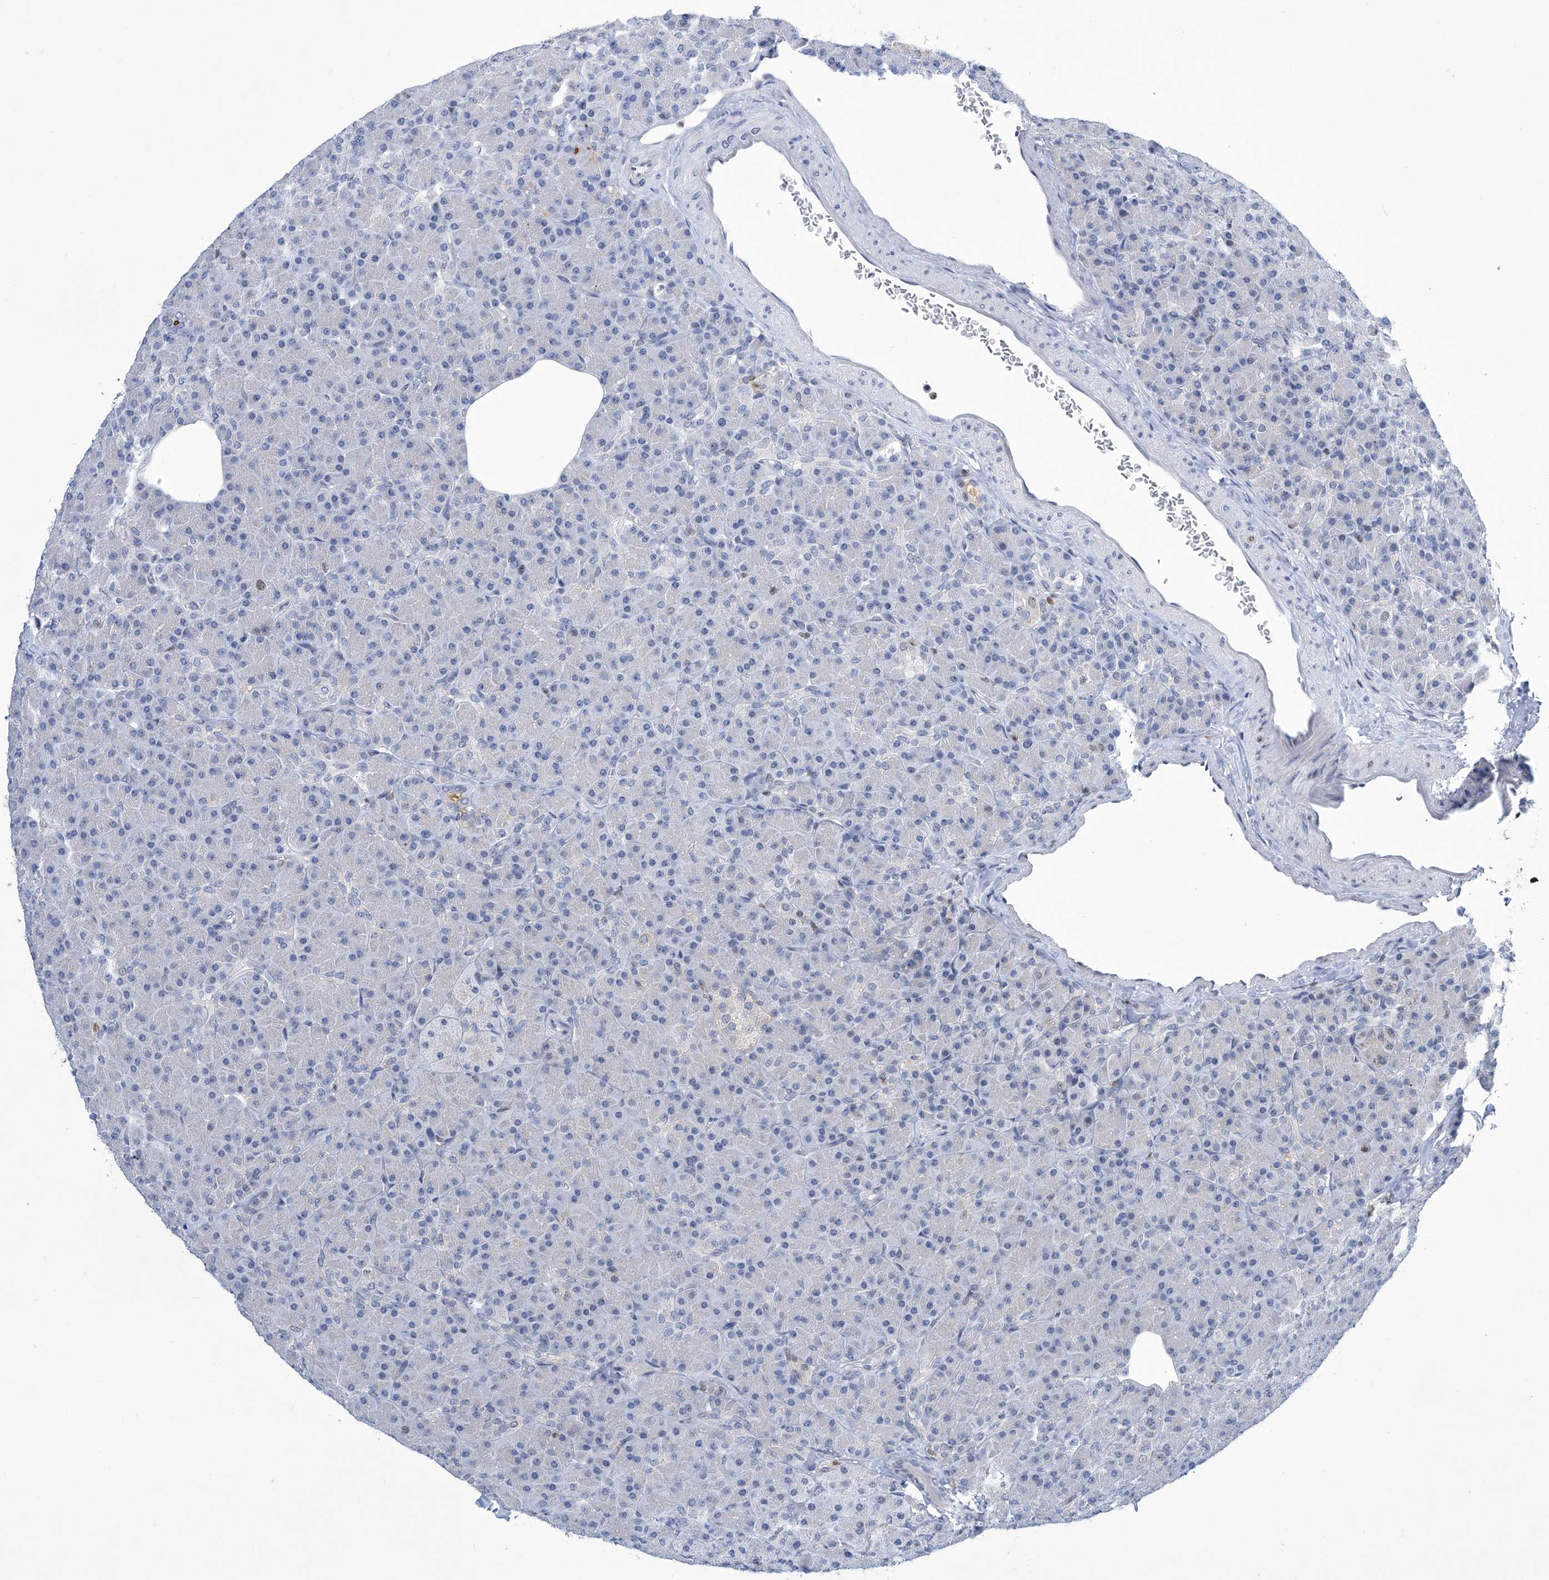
{"staining": {"intensity": "weak", "quantity": "<25%", "location": "nuclear"}, "tissue": "pancreas", "cell_type": "Exocrine glandular cells", "image_type": "normal", "snomed": [{"axis": "morphology", "description": "Normal tissue, NOS"}, {"axis": "topography", "description": "Pancreas"}], "caption": "Immunohistochemistry (IHC) photomicrograph of normal pancreas: pancreas stained with DAB (3,3'-diaminobenzidine) demonstrates no significant protein staining in exocrine glandular cells.", "gene": "SREBF2", "patient": {"sex": "female", "age": 43}}